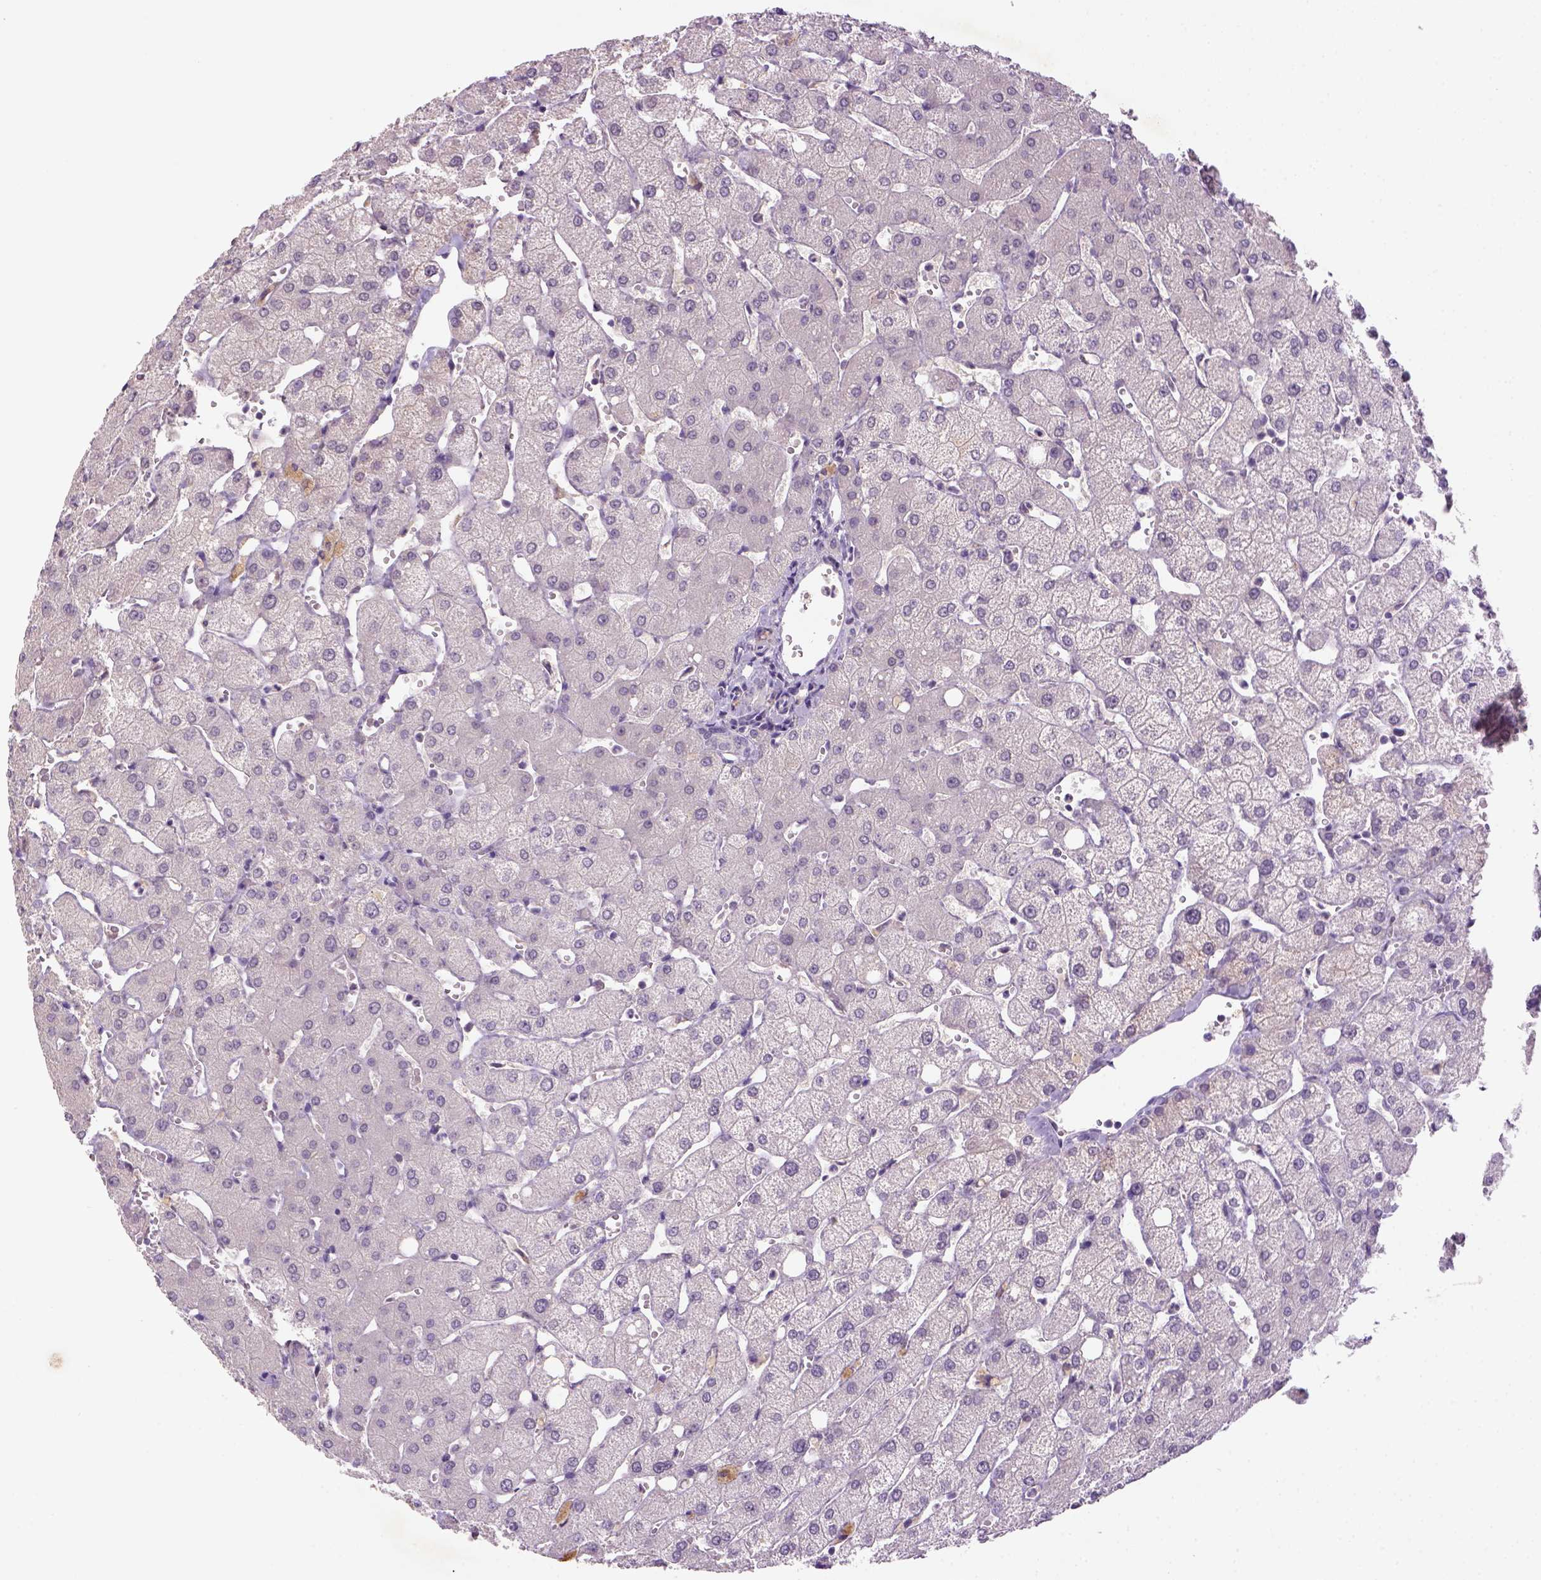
{"staining": {"intensity": "negative", "quantity": "none", "location": "none"}, "tissue": "liver", "cell_type": "Cholangiocytes", "image_type": "normal", "snomed": [{"axis": "morphology", "description": "Normal tissue, NOS"}, {"axis": "topography", "description": "Liver"}], "caption": "Cholangiocytes show no significant protein positivity in unremarkable liver.", "gene": "NLGN2", "patient": {"sex": "female", "age": 54}}